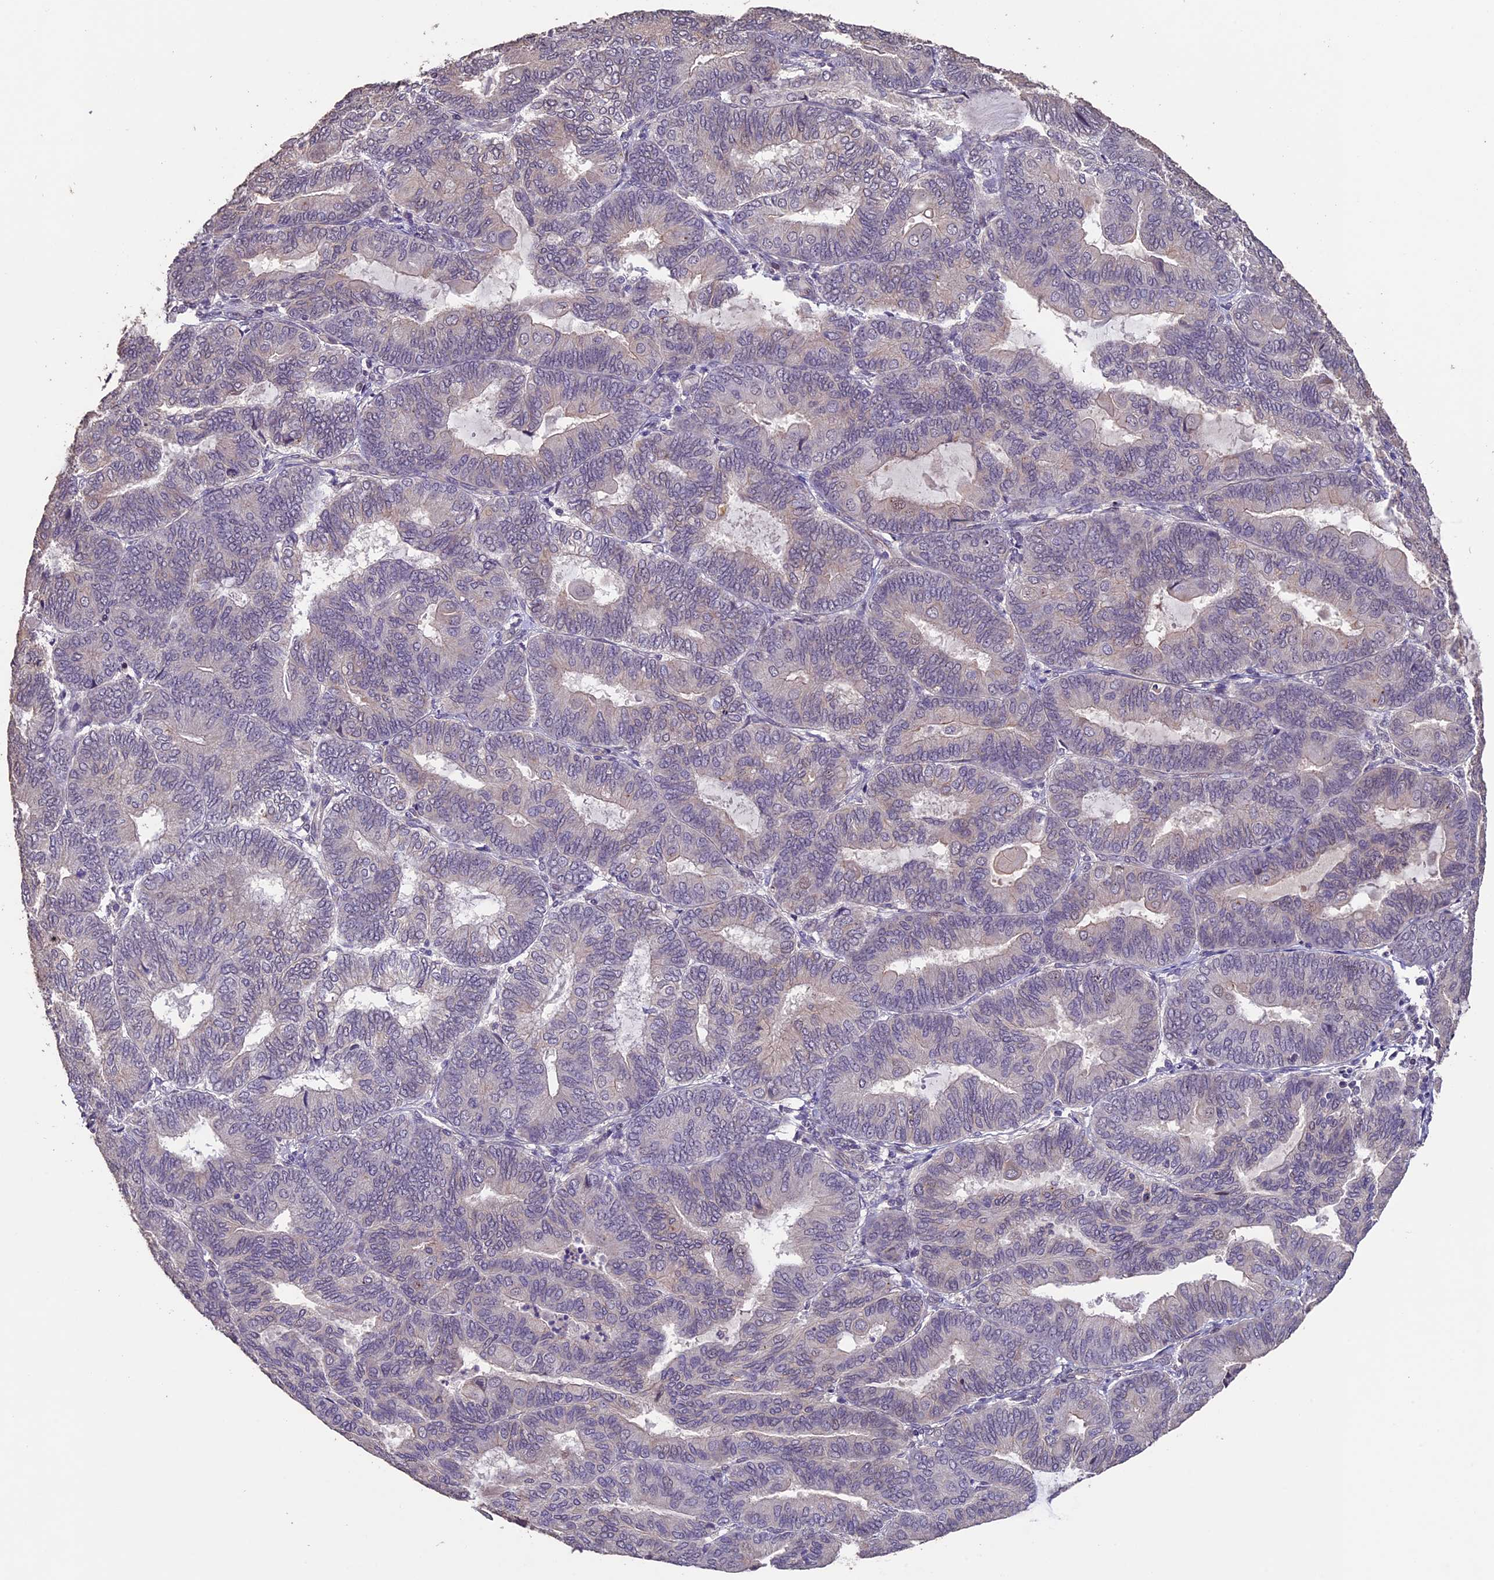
{"staining": {"intensity": "negative", "quantity": "none", "location": "none"}, "tissue": "endometrial cancer", "cell_type": "Tumor cells", "image_type": "cancer", "snomed": [{"axis": "morphology", "description": "Adenocarcinoma, NOS"}, {"axis": "topography", "description": "Endometrium"}], "caption": "Immunohistochemistry of adenocarcinoma (endometrial) displays no staining in tumor cells.", "gene": "GNB5", "patient": {"sex": "female", "age": 81}}